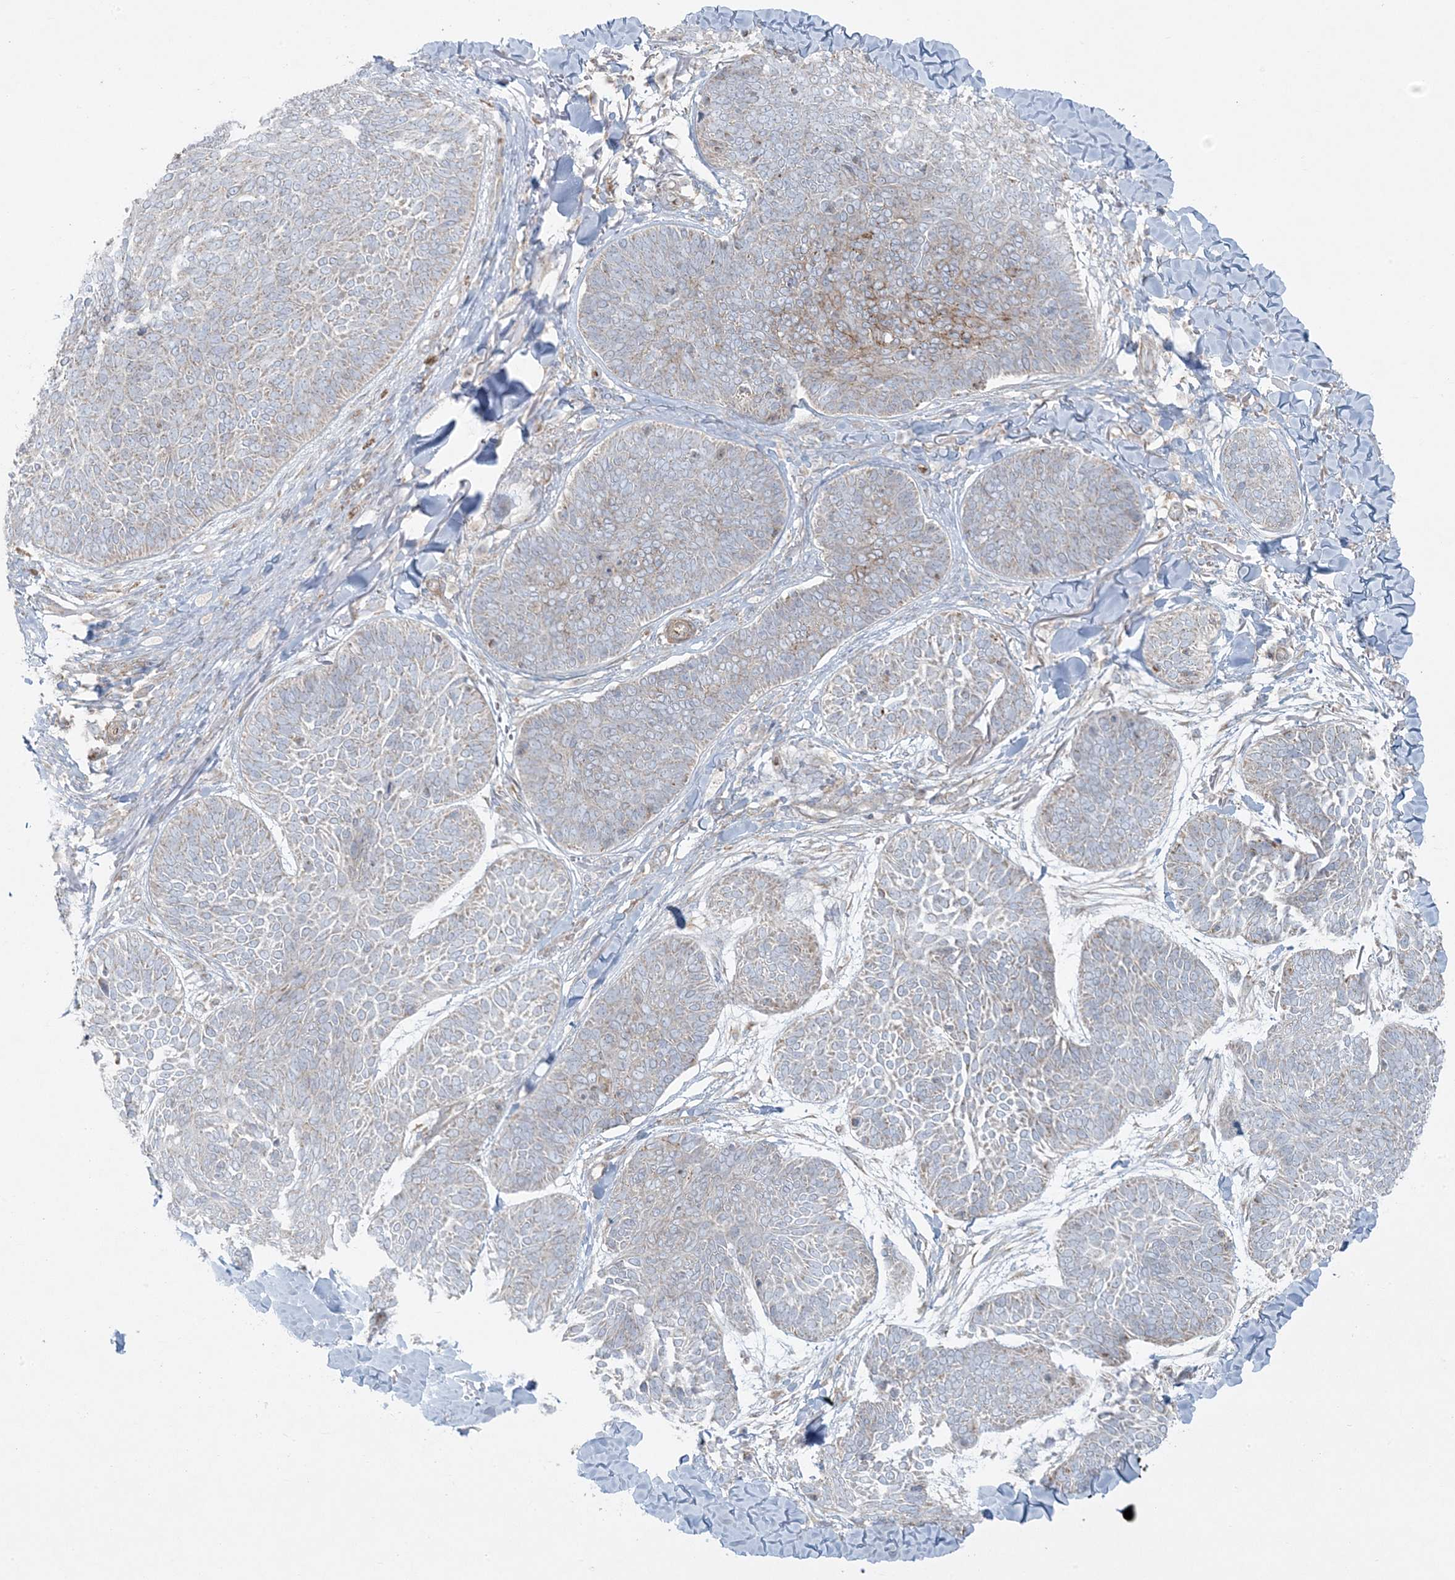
{"staining": {"intensity": "weak", "quantity": "<25%", "location": "cytoplasmic/membranous"}, "tissue": "skin cancer", "cell_type": "Tumor cells", "image_type": "cancer", "snomed": [{"axis": "morphology", "description": "Basal cell carcinoma"}, {"axis": "topography", "description": "Skin"}], "caption": "Immunohistochemistry (IHC) of human skin cancer shows no positivity in tumor cells.", "gene": "PIK3R4", "patient": {"sex": "male", "age": 85}}